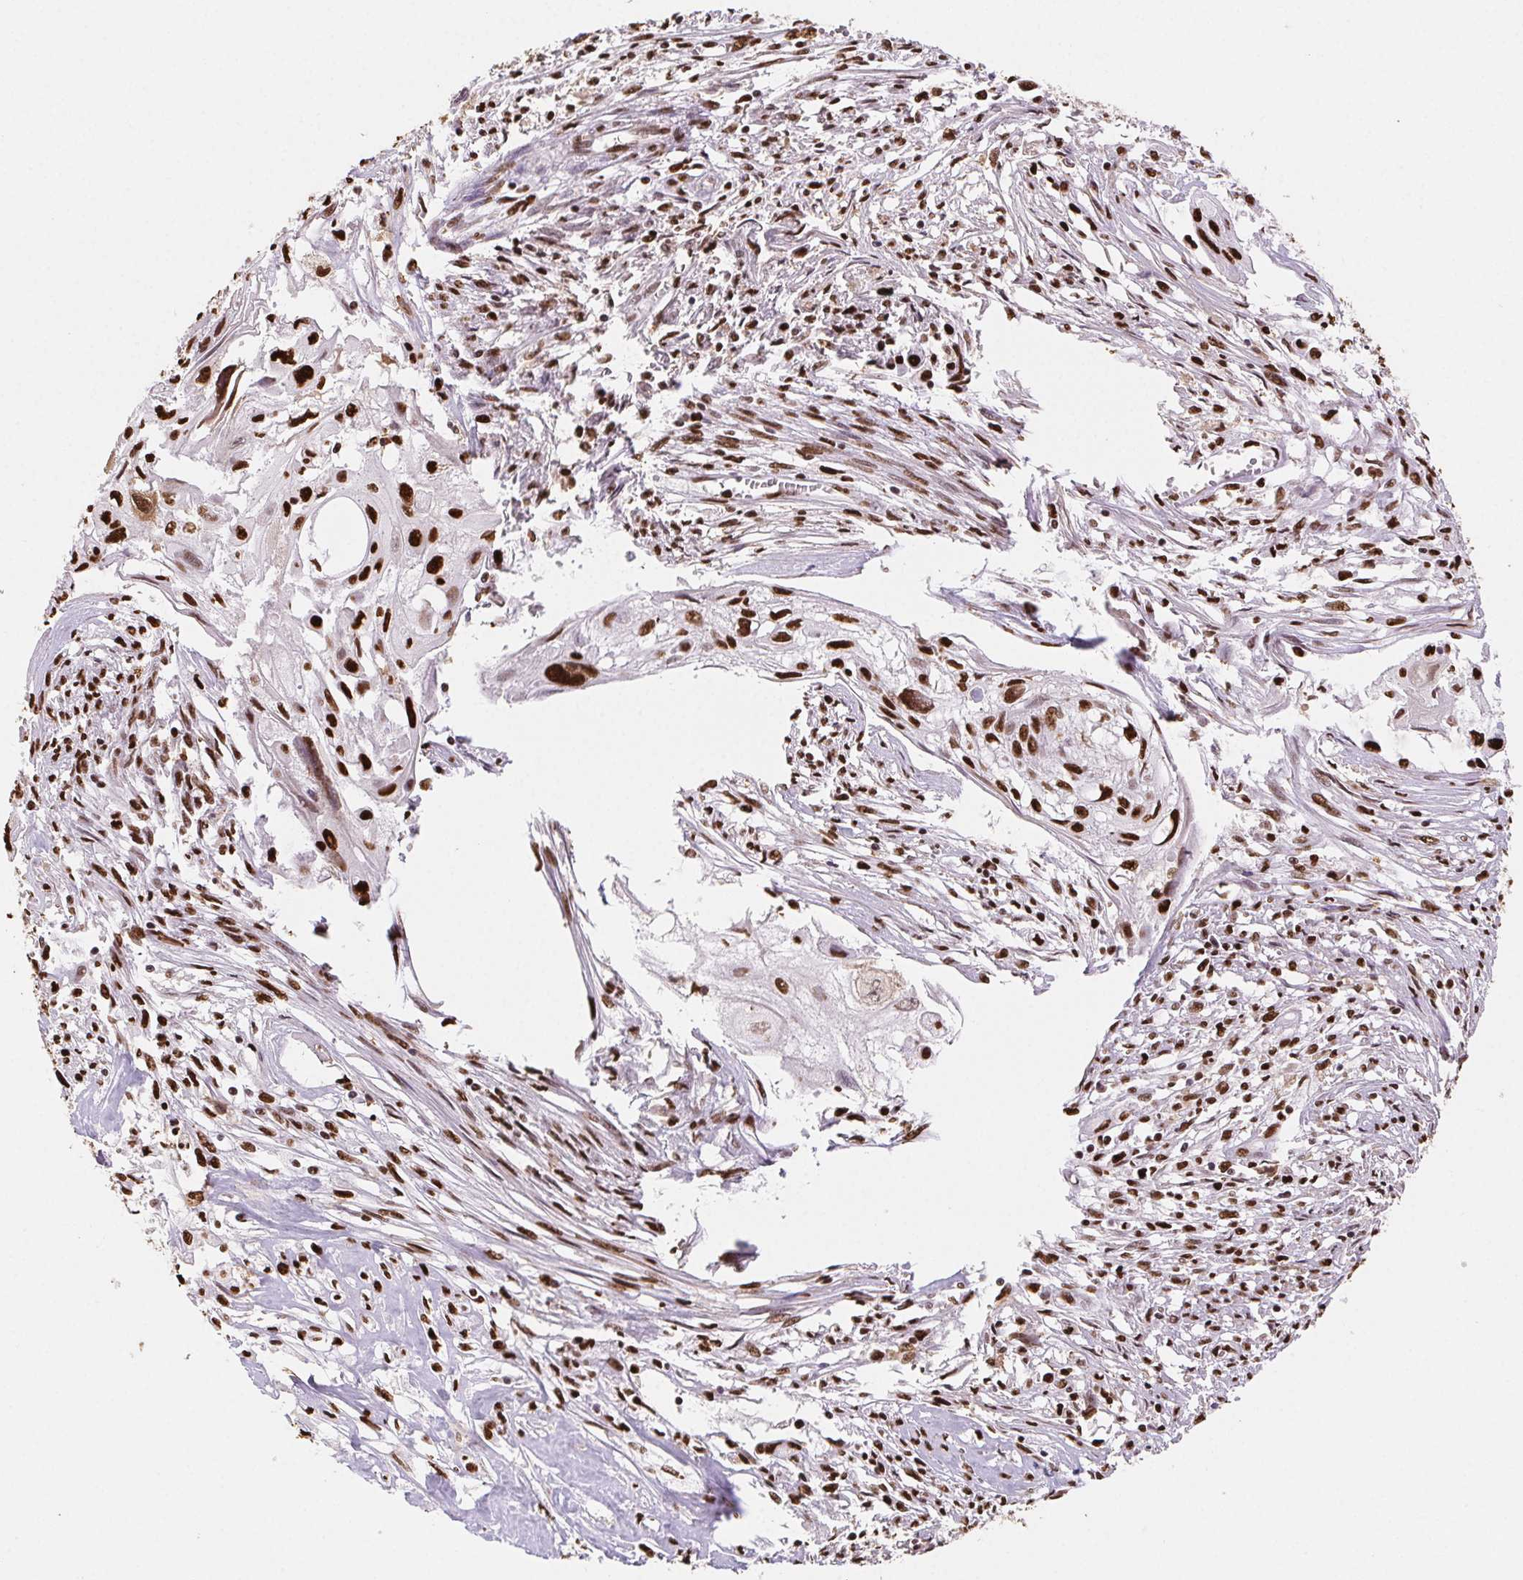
{"staining": {"intensity": "strong", "quantity": ">75%", "location": "nuclear"}, "tissue": "cervical cancer", "cell_type": "Tumor cells", "image_type": "cancer", "snomed": [{"axis": "morphology", "description": "Squamous cell carcinoma, NOS"}, {"axis": "topography", "description": "Cervix"}], "caption": "The immunohistochemical stain highlights strong nuclear positivity in tumor cells of cervical squamous cell carcinoma tissue.", "gene": "SET", "patient": {"sex": "female", "age": 49}}